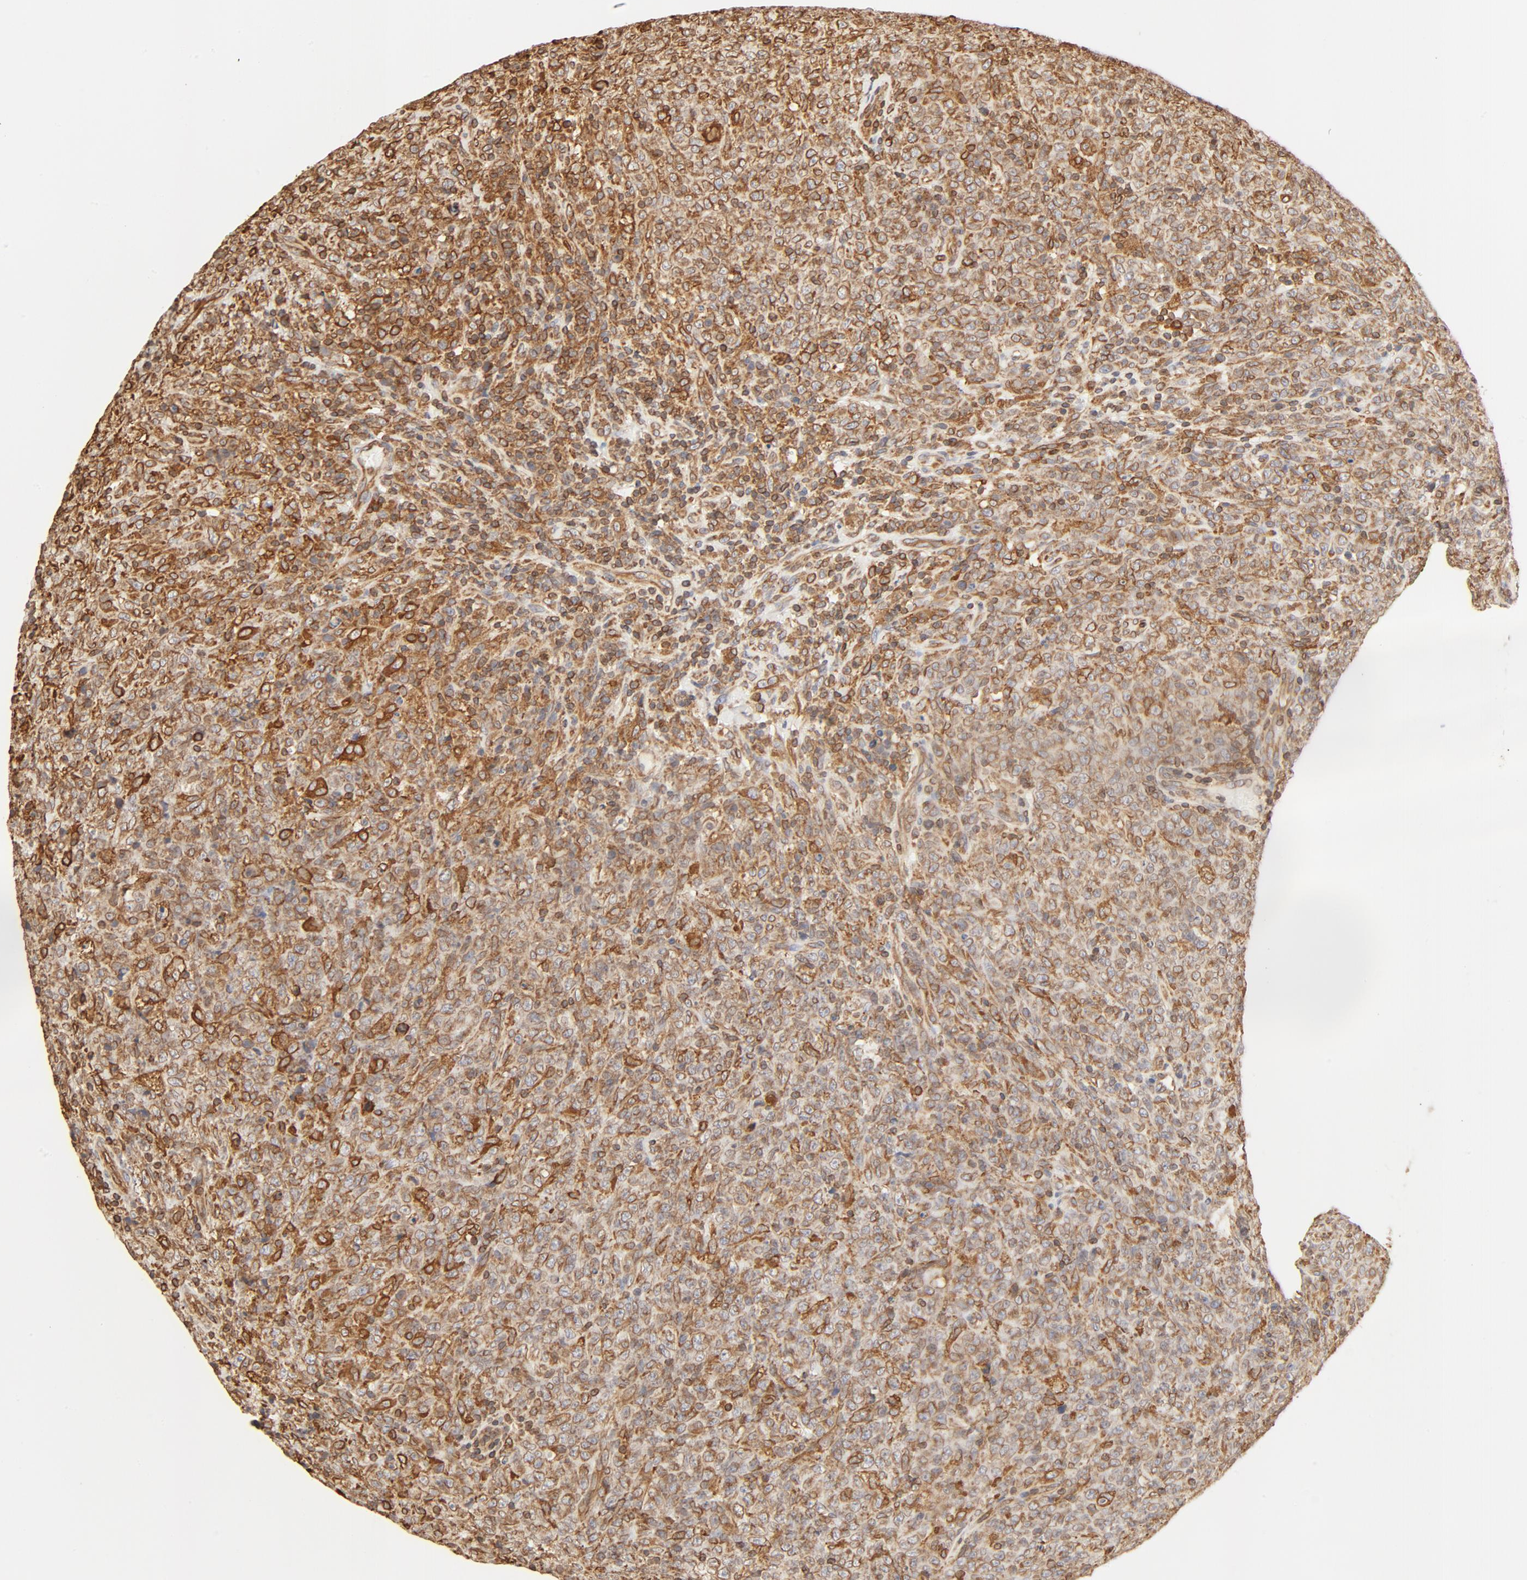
{"staining": {"intensity": "strong", "quantity": ">75%", "location": "cytoplasmic/membranous"}, "tissue": "lymphoma", "cell_type": "Tumor cells", "image_type": "cancer", "snomed": [{"axis": "morphology", "description": "Malignant lymphoma, non-Hodgkin's type, High grade"}, {"axis": "topography", "description": "Tonsil"}], "caption": "Lymphoma was stained to show a protein in brown. There is high levels of strong cytoplasmic/membranous expression in about >75% of tumor cells.", "gene": "BCAP31", "patient": {"sex": "female", "age": 36}}